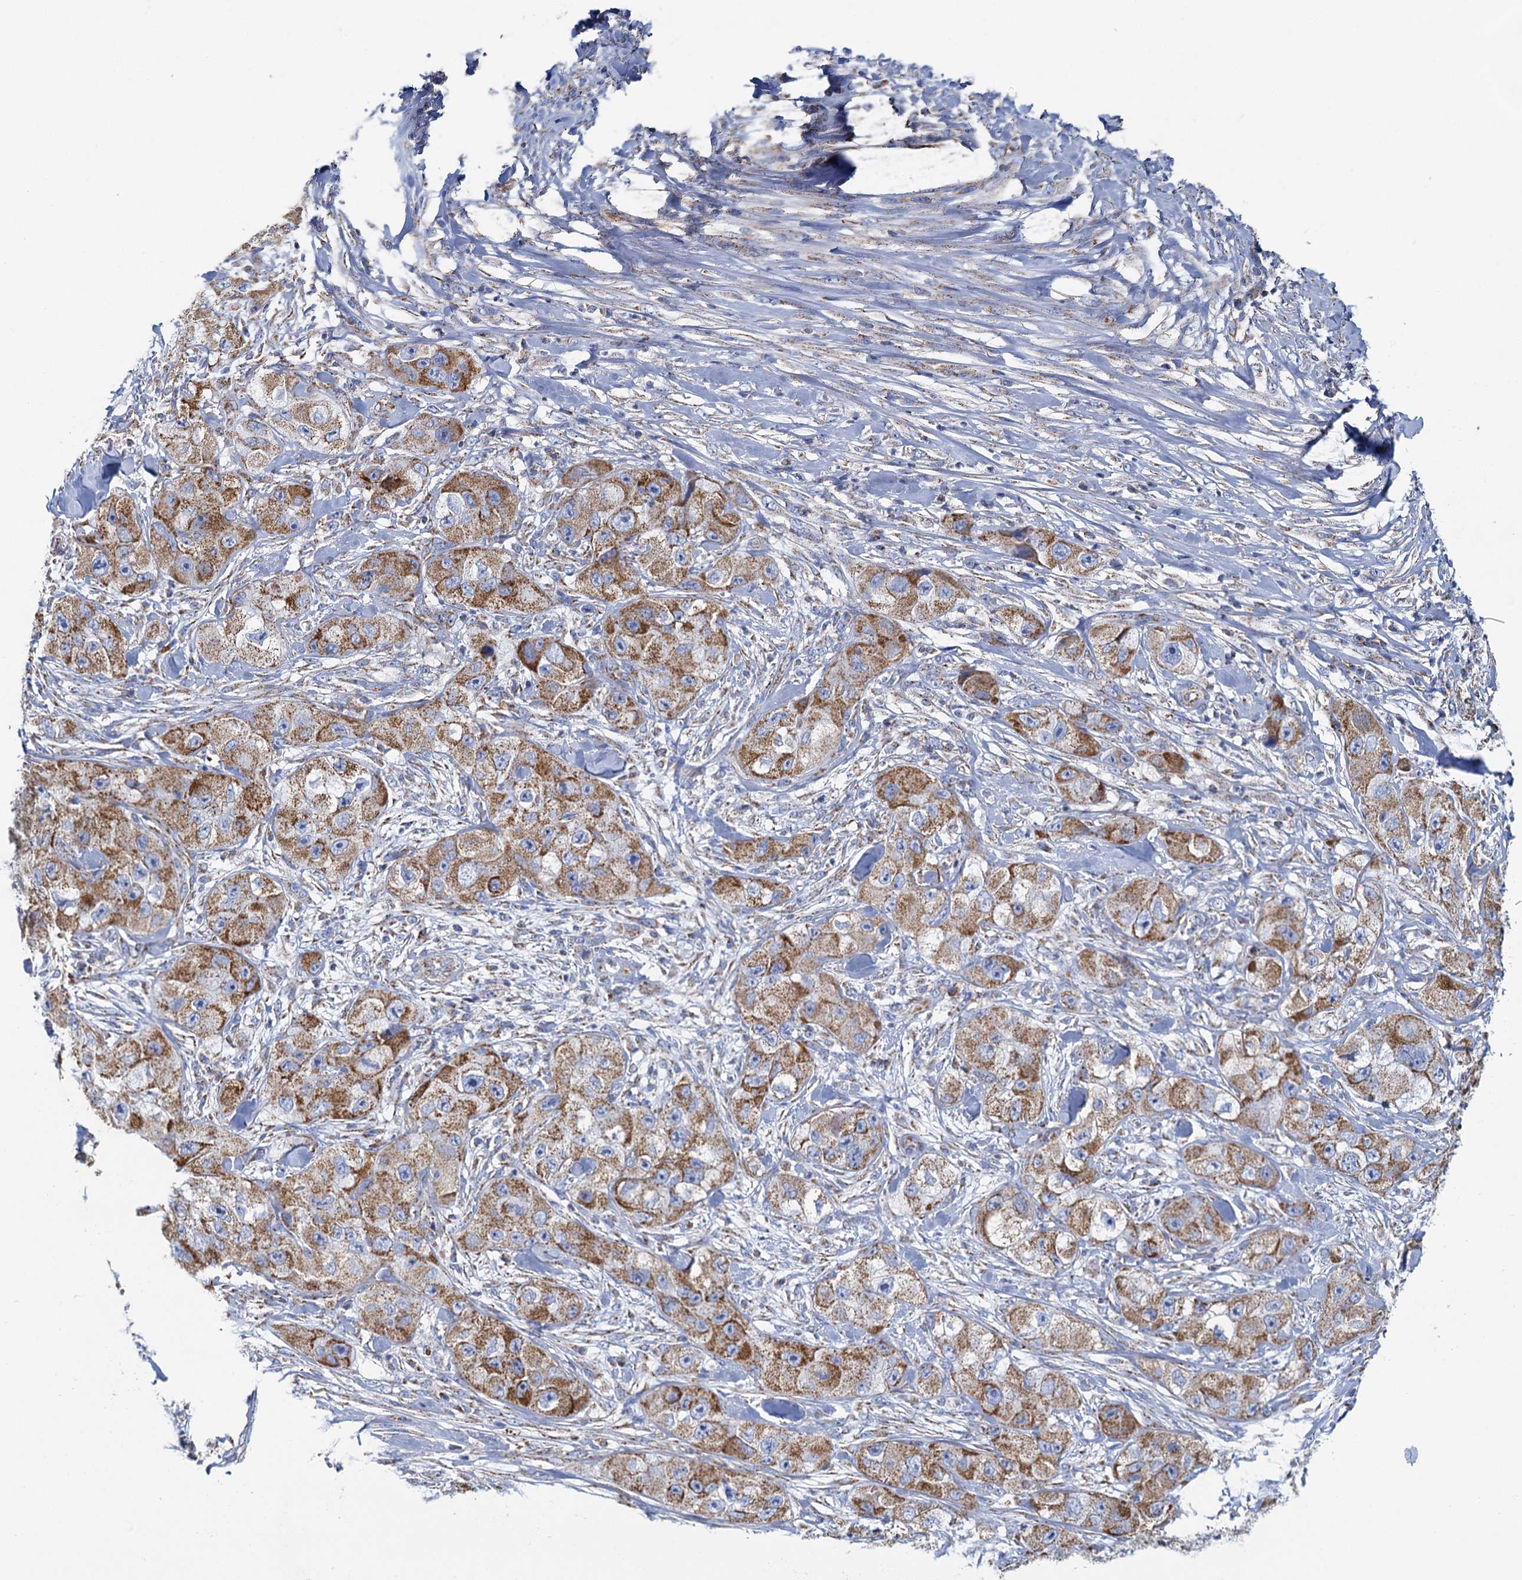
{"staining": {"intensity": "moderate", "quantity": ">75%", "location": "cytoplasmic/membranous"}, "tissue": "skin cancer", "cell_type": "Tumor cells", "image_type": "cancer", "snomed": [{"axis": "morphology", "description": "Squamous cell carcinoma, NOS"}, {"axis": "topography", "description": "Skin"}, {"axis": "topography", "description": "Subcutis"}], "caption": "DAB (3,3'-diaminobenzidine) immunohistochemical staining of human skin squamous cell carcinoma displays moderate cytoplasmic/membranous protein staining in approximately >75% of tumor cells.", "gene": "CCP110", "patient": {"sex": "male", "age": 73}}